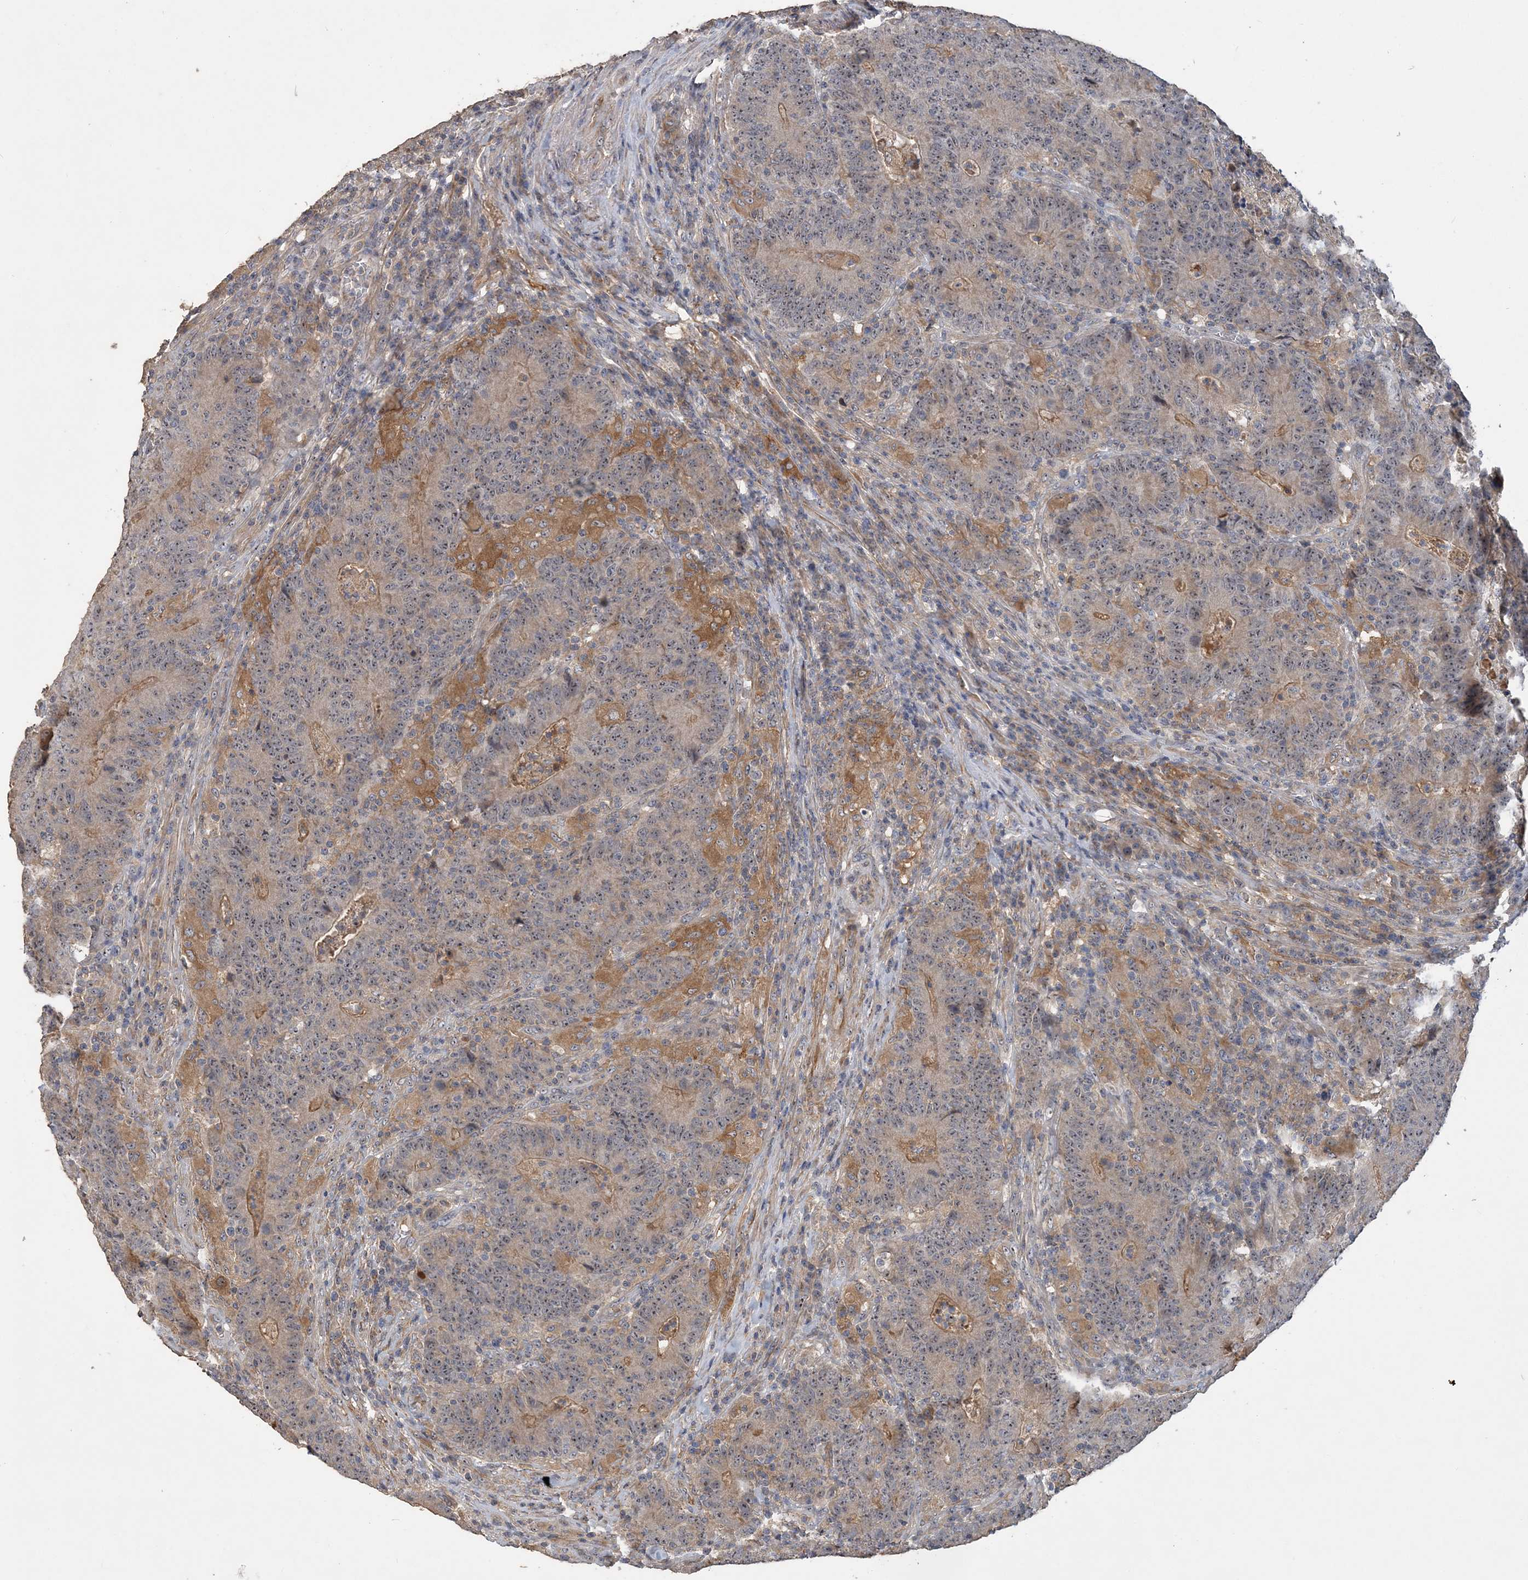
{"staining": {"intensity": "moderate", "quantity": "25%-75%", "location": "cytoplasmic/membranous,nuclear"}, "tissue": "colorectal cancer", "cell_type": "Tumor cells", "image_type": "cancer", "snomed": [{"axis": "morphology", "description": "Normal tissue, NOS"}, {"axis": "morphology", "description": "Adenocarcinoma, NOS"}, {"axis": "topography", "description": "Colon"}], "caption": "The micrograph demonstrates staining of colorectal cancer (adenocarcinoma), revealing moderate cytoplasmic/membranous and nuclear protein positivity (brown color) within tumor cells. (IHC, brightfield microscopy, high magnification).", "gene": "GRINA", "patient": {"sex": "female", "age": 75}}